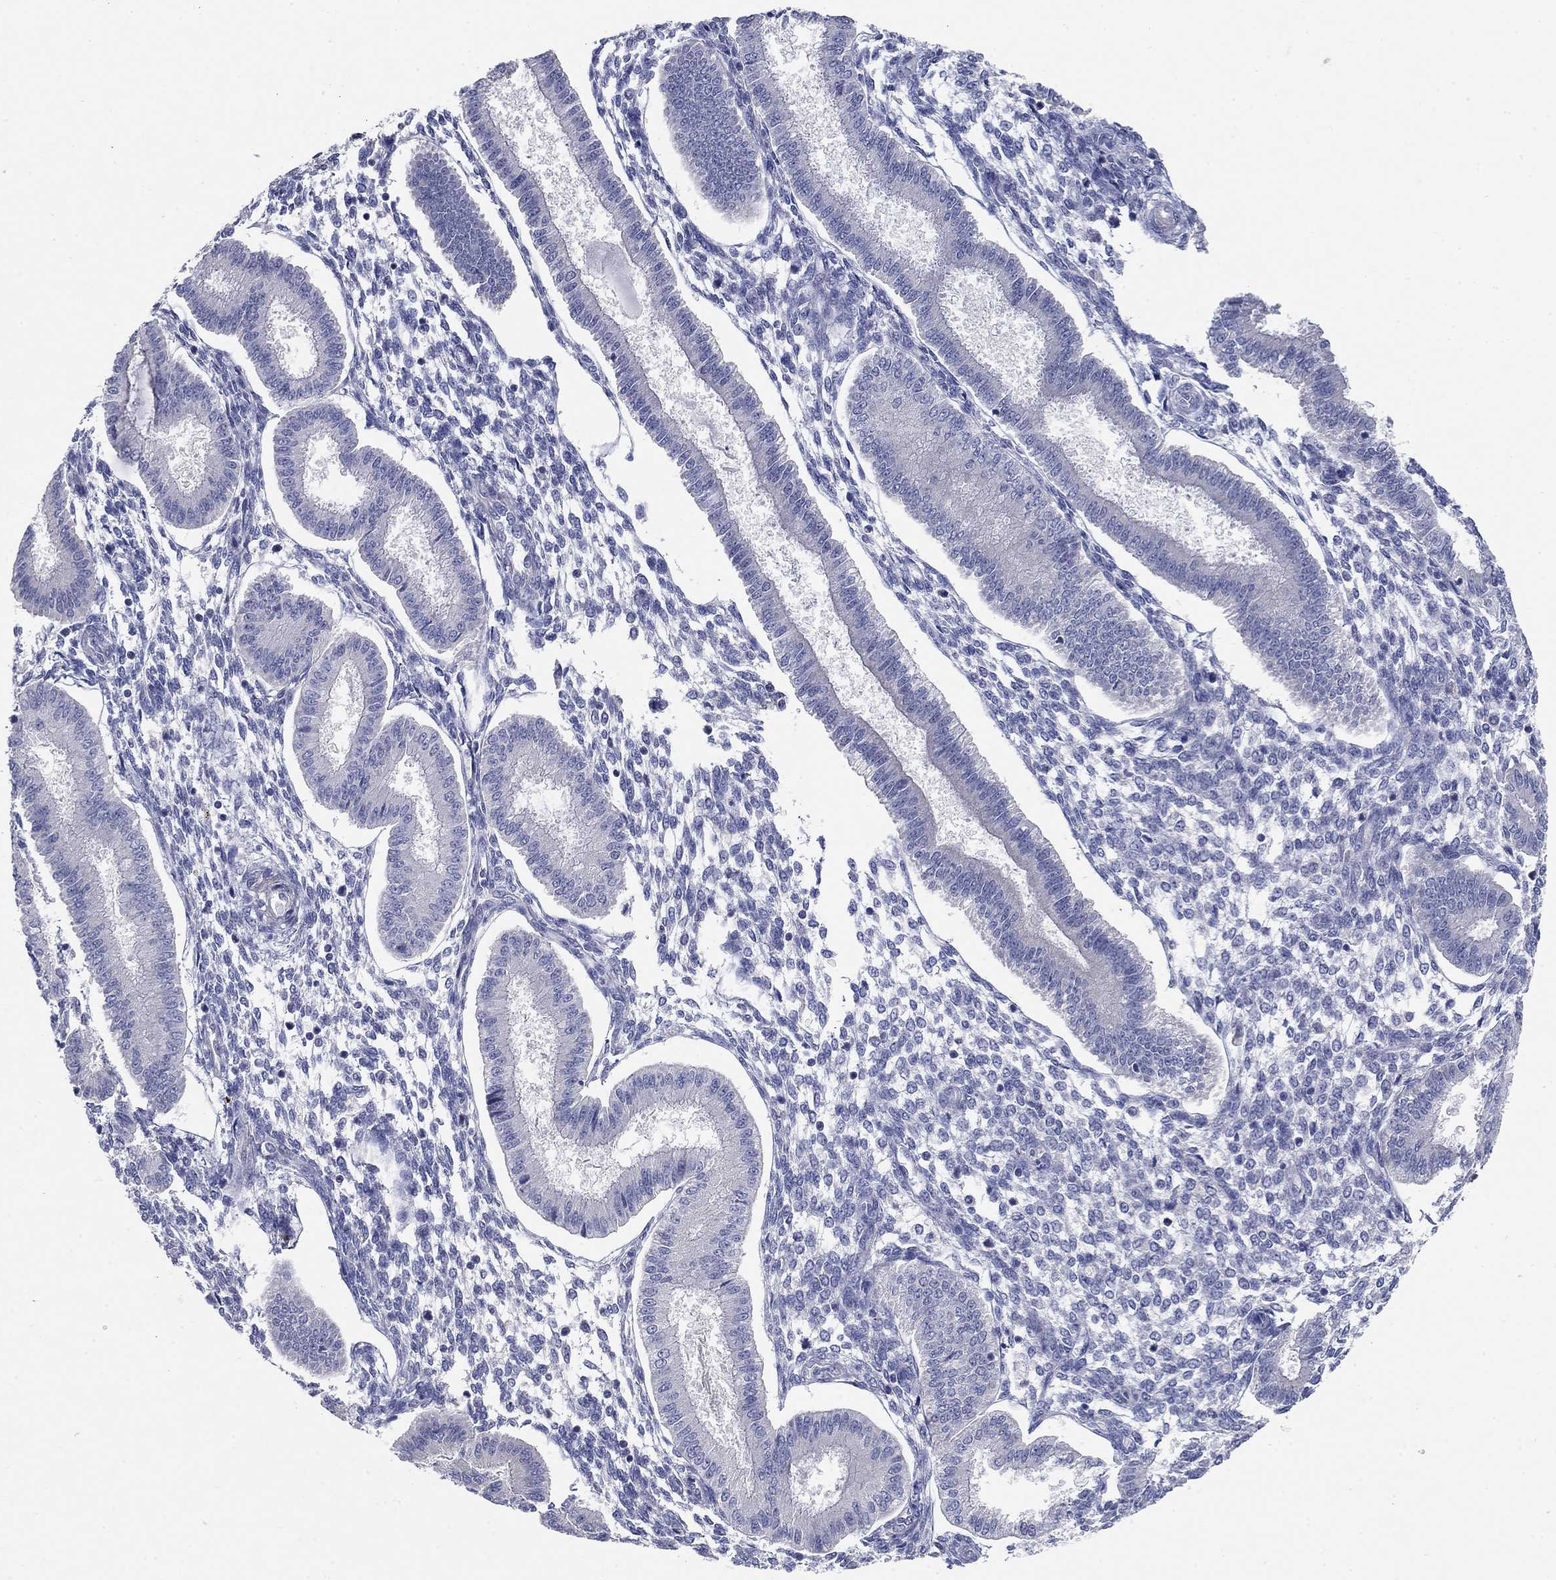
{"staining": {"intensity": "negative", "quantity": "none", "location": "none"}, "tissue": "endometrium", "cell_type": "Cells in endometrial stroma", "image_type": "normal", "snomed": [{"axis": "morphology", "description": "Normal tissue, NOS"}, {"axis": "topography", "description": "Endometrium"}], "caption": "Human endometrium stained for a protein using immunohistochemistry (IHC) reveals no expression in cells in endometrial stroma.", "gene": "GRK7", "patient": {"sex": "female", "age": 43}}